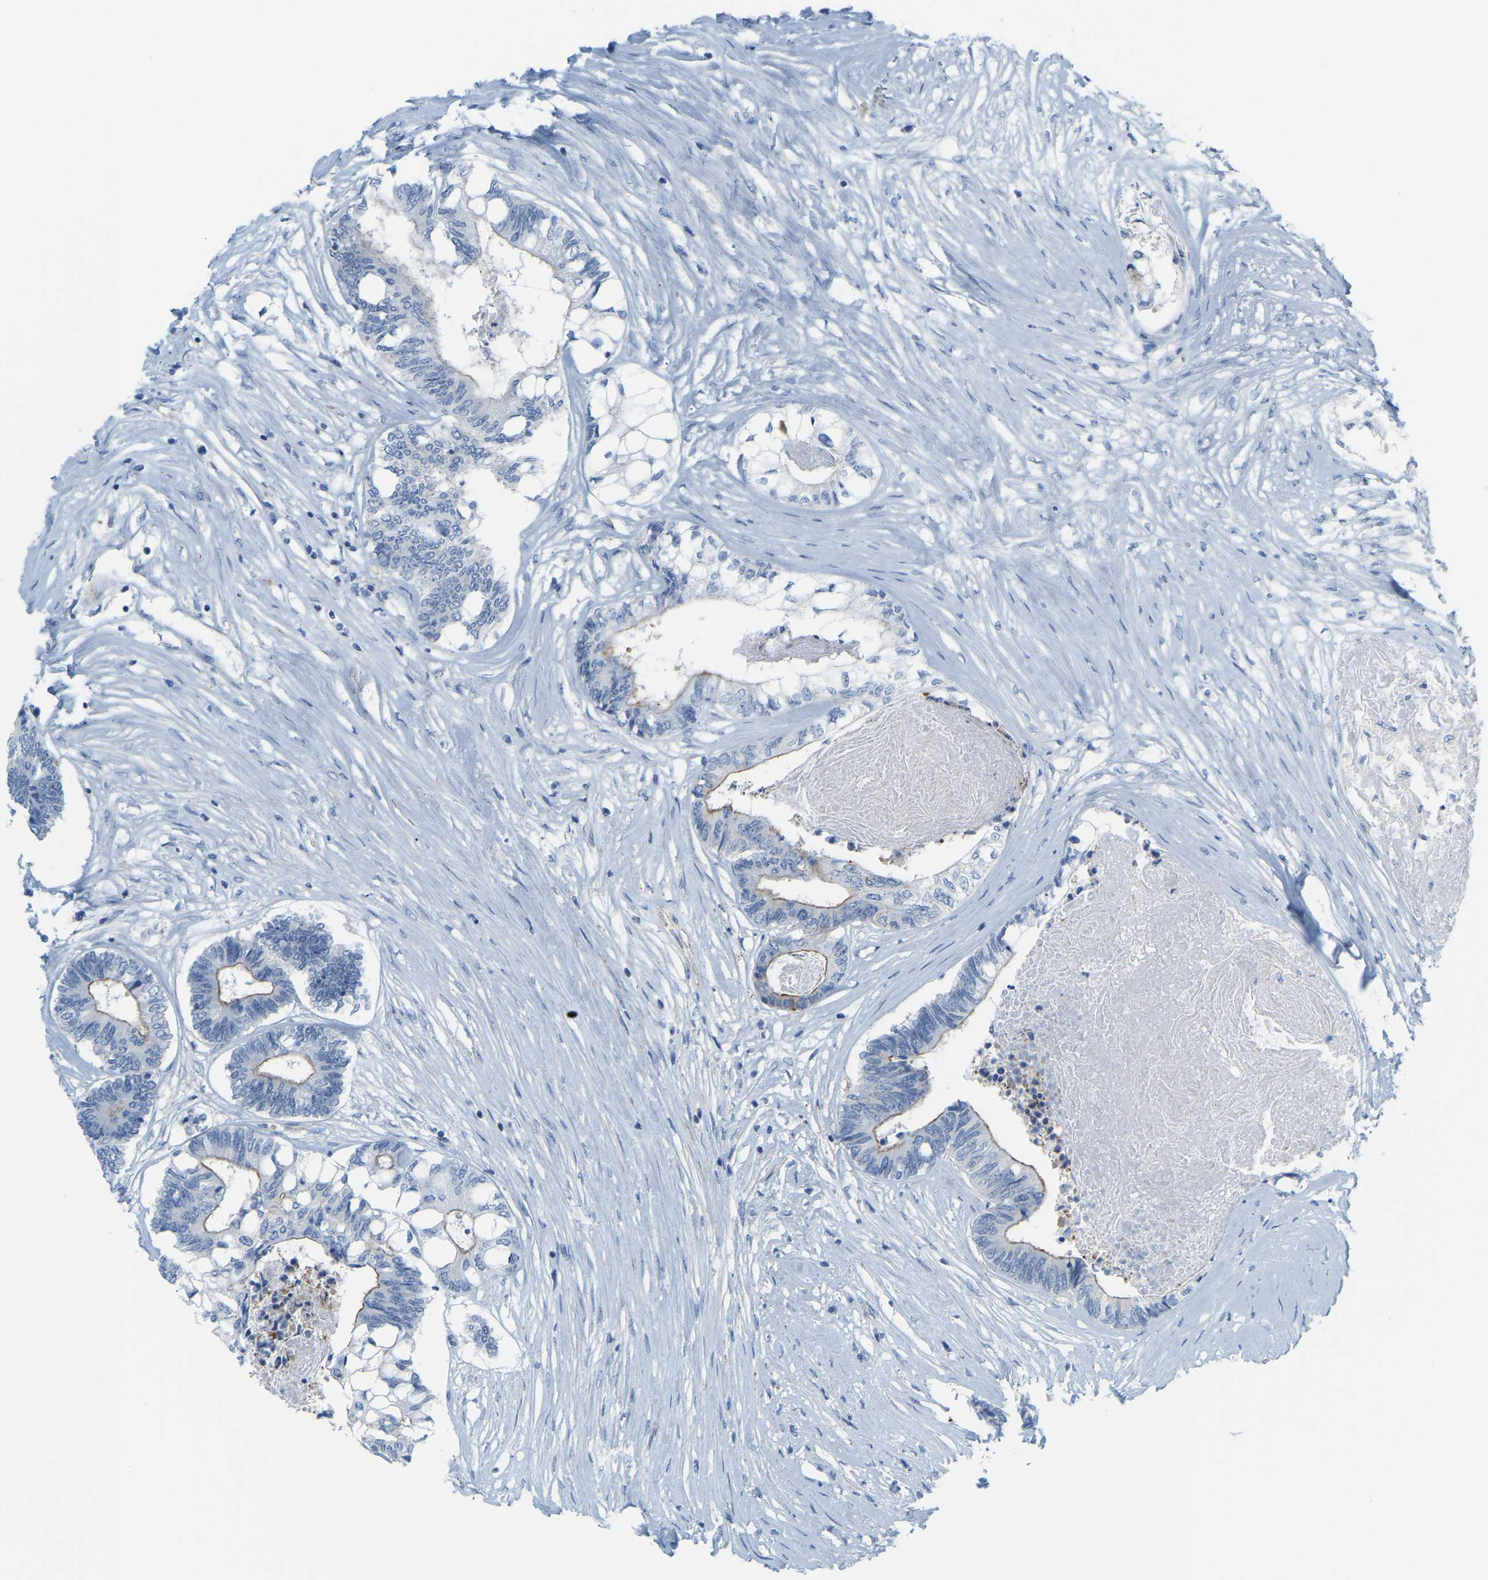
{"staining": {"intensity": "weak", "quantity": "<25%", "location": "cytoplasmic/membranous"}, "tissue": "colorectal cancer", "cell_type": "Tumor cells", "image_type": "cancer", "snomed": [{"axis": "morphology", "description": "Adenocarcinoma, NOS"}, {"axis": "topography", "description": "Rectum"}], "caption": "Immunohistochemistry of colorectal adenocarcinoma demonstrates no staining in tumor cells. (Brightfield microscopy of DAB immunohistochemistry (IHC) at high magnification).", "gene": "MYL3", "patient": {"sex": "male", "age": 63}}